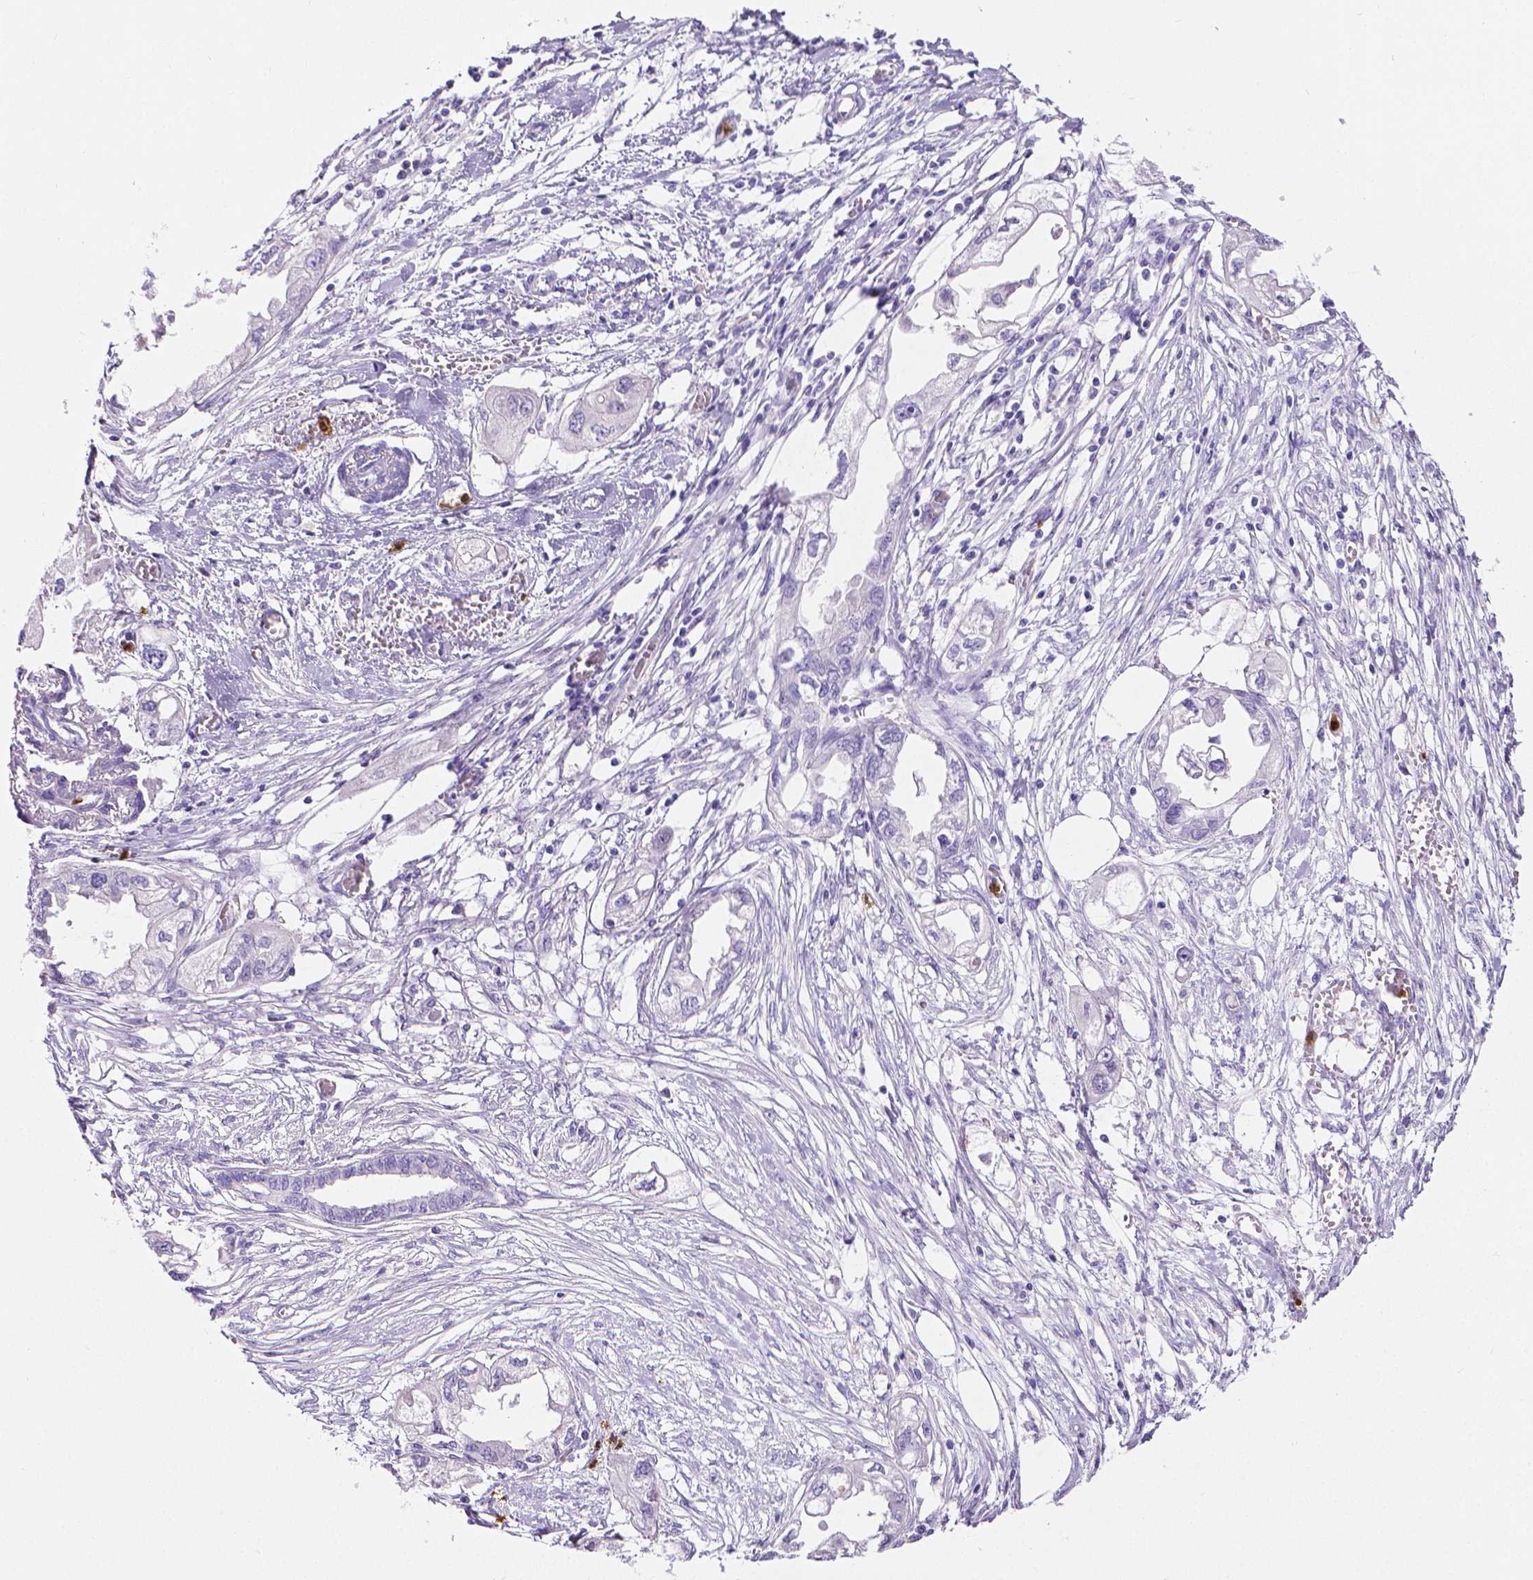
{"staining": {"intensity": "negative", "quantity": "none", "location": "none"}, "tissue": "endometrial cancer", "cell_type": "Tumor cells", "image_type": "cancer", "snomed": [{"axis": "morphology", "description": "Adenocarcinoma, NOS"}, {"axis": "morphology", "description": "Adenocarcinoma, metastatic, NOS"}, {"axis": "topography", "description": "Adipose tissue"}, {"axis": "topography", "description": "Endometrium"}], "caption": "Tumor cells are negative for protein expression in human metastatic adenocarcinoma (endometrial).", "gene": "MMP9", "patient": {"sex": "female", "age": 67}}